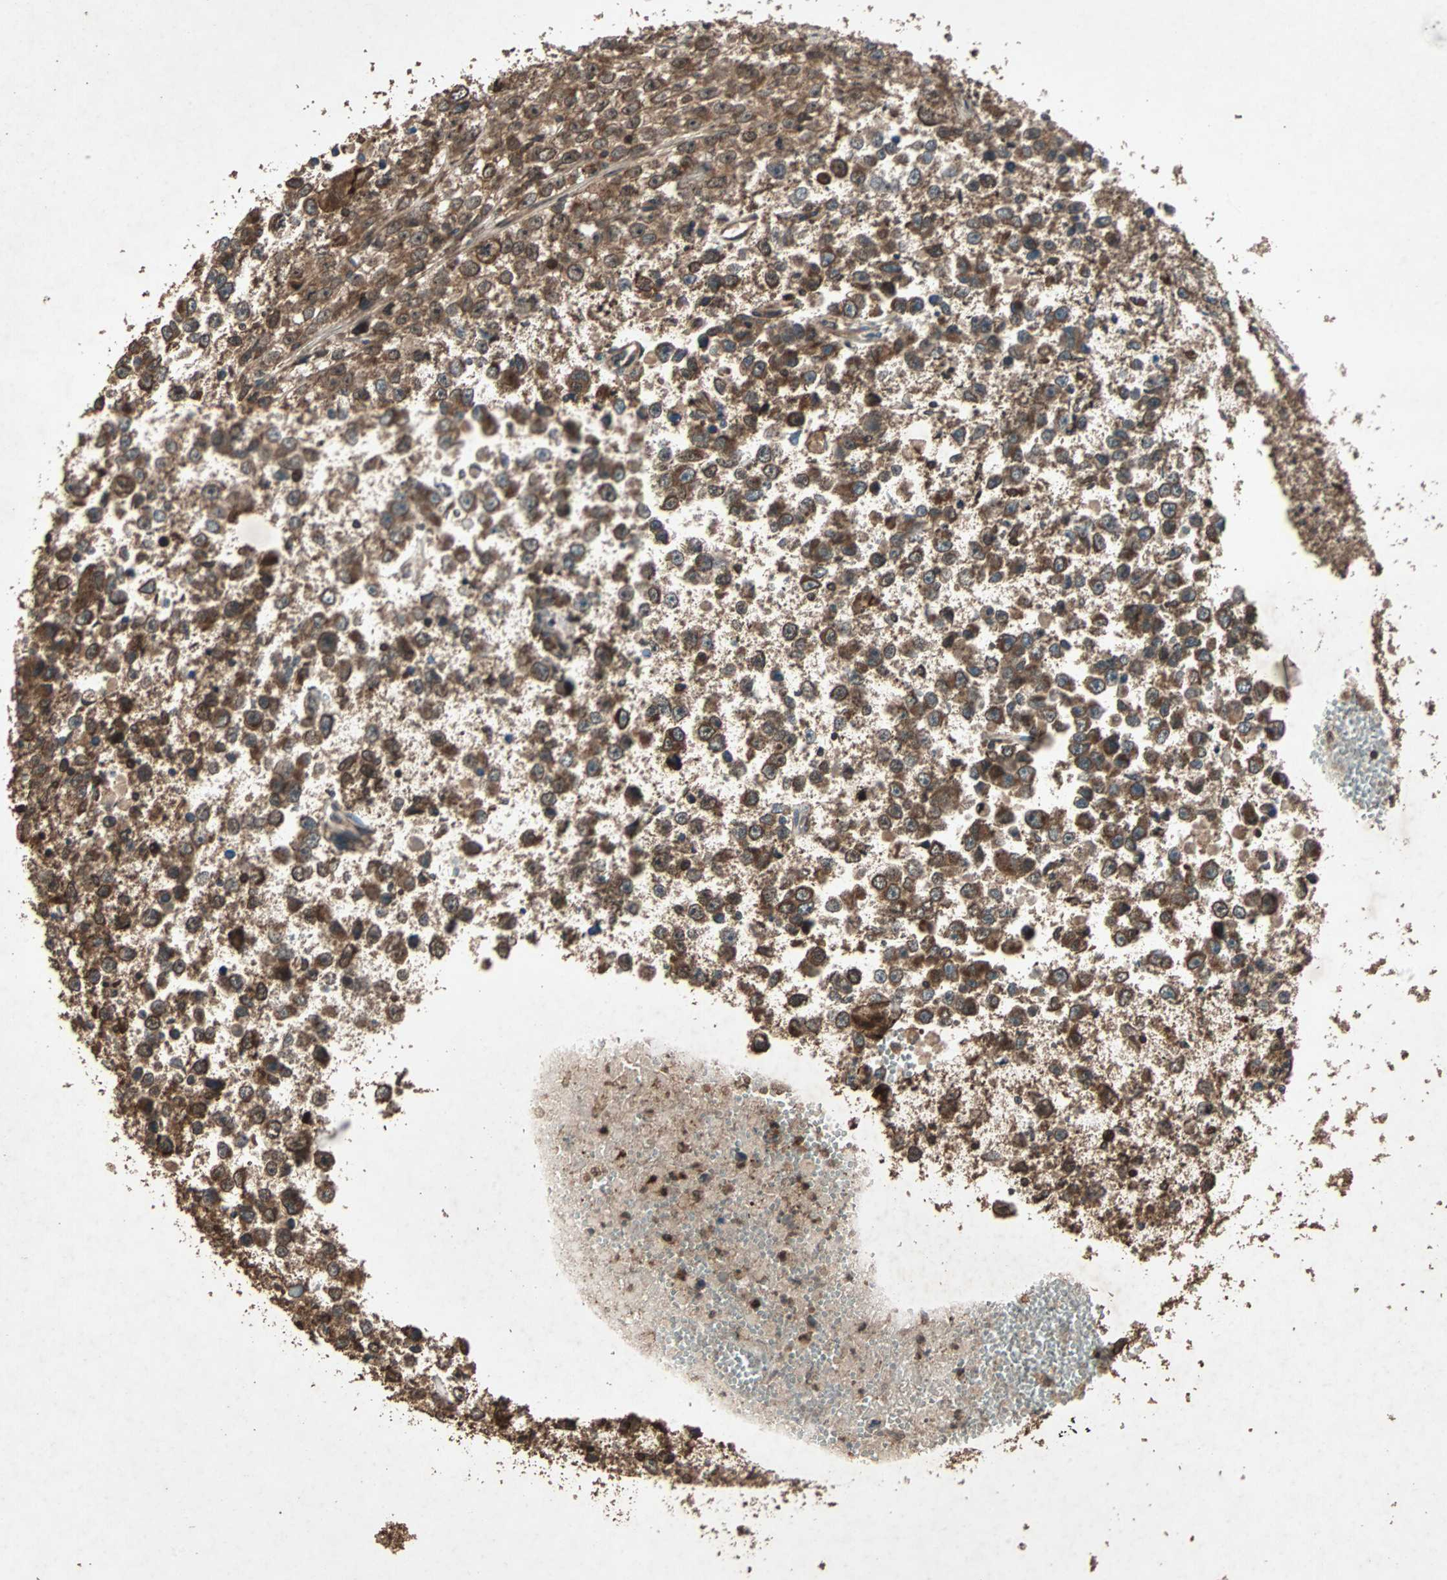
{"staining": {"intensity": "strong", "quantity": ">75%", "location": "cytoplasmic/membranous"}, "tissue": "testis cancer", "cell_type": "Tumor cells", "image_type": "cancer", "snomed": [{"axis": "morphology", "description": "Carcinoma, Embryonal, NOS"}, {"axis": "topography", "description": "Testis"}], "caption": "Immunohistochemical staining of testis cancer demonstrates high levels of strong cytoplasmic/membranous staining in approximately >75% of tumor cells. The staining is performed using DAB (3,3'-diaminobenzidine) brown chromogen to label protein expression. The nuclei are counter-stained blue using hematoxylin.", "gene": "LAMTOR5", "patient": {"sex": "male", "age": 28}}